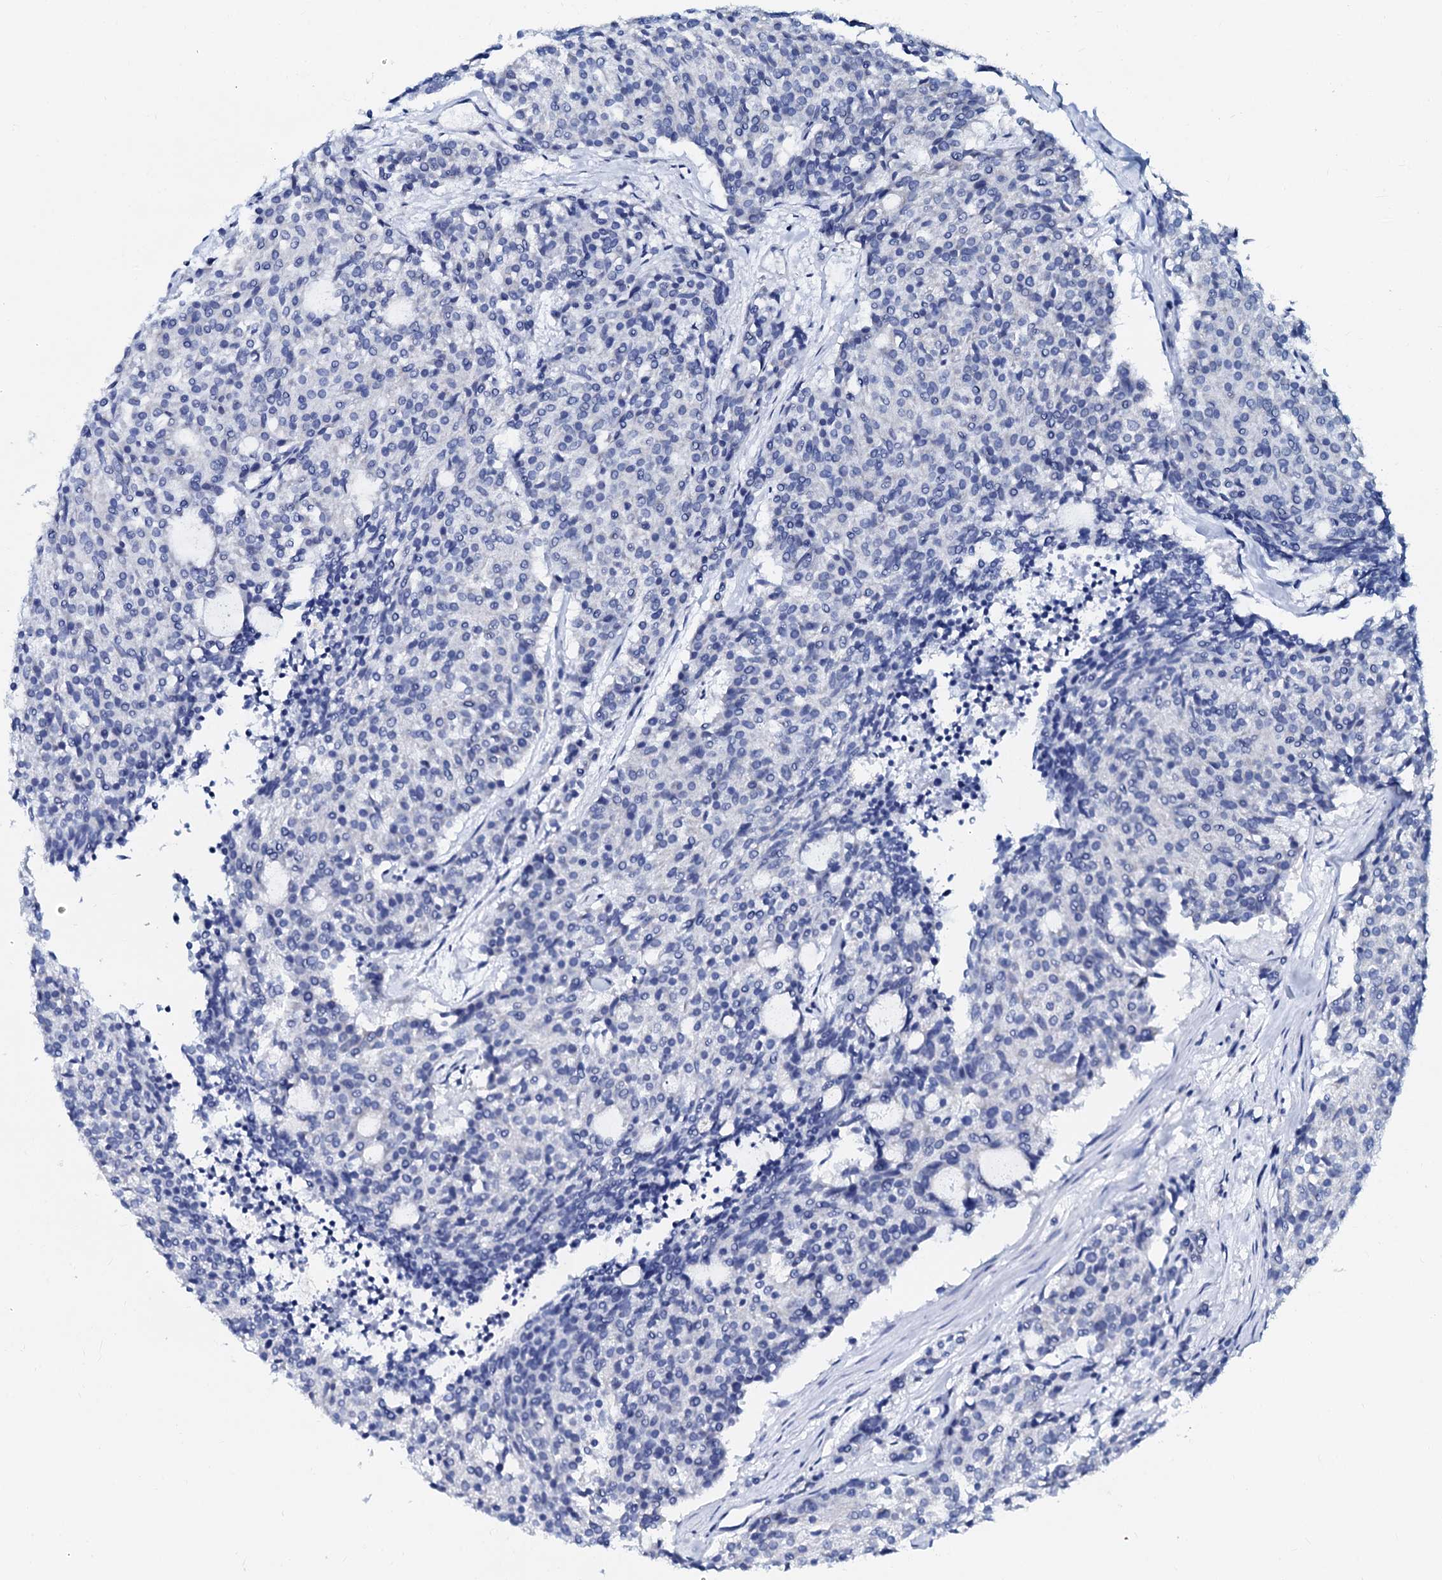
{"staining": {"intensity": "negative", "quantity": "none", "location": "none"}, "tissue": "carcinoid", "cell_type": "Tumor cells", "image_type": "cancer", "snomed": [{"axis": "morphology", "description": "Carcinoid, malignant, NOS"}, {"axis": "topography", "description": "Pancreas"}], "caption": "High magnification brightfield microscopy of carcinoid stained with DAB (3,3'-diaminobenzidine) (brown) and counterstained with hematoxylin (blue): tumor cells show no significant staining.", "gene": "SLC37A4", "patient": {"sex": "female", "age": 54}}